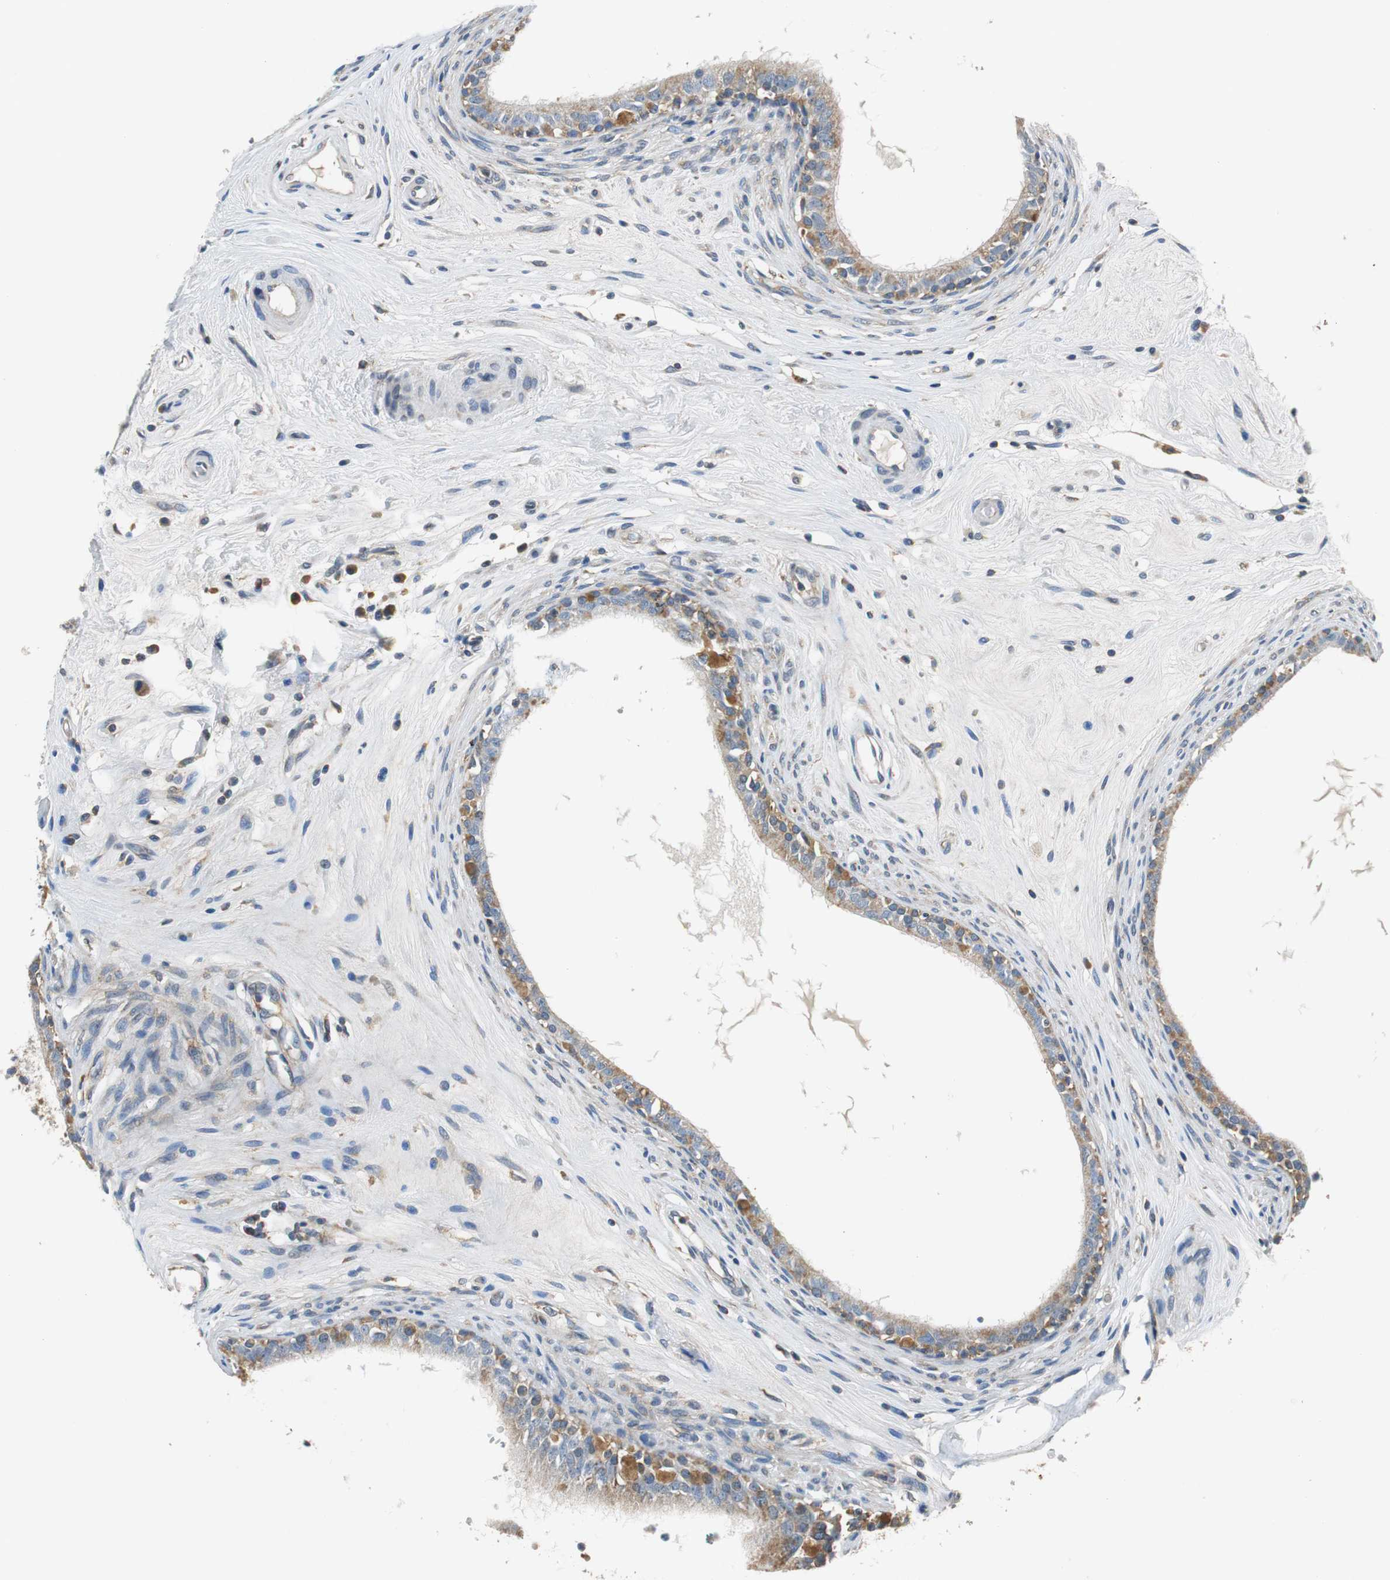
{"staining": {"intensity": "moderate", "quantity": ">75%", "location": "cytoplasmic/membranous"}, "tissue": "epididymis", "cell_type": "Glandular cells", "image_type": "normal", "snomed": [{"axis": "morphology", "description": "Normal tissue, NOS"}, {"axis": "morphology", "description": "Inflammation, NOS"}, {"axis": "topography", "description": "Epididymis"}], "caption": "Protein staining demonstrates moderate cytoplasmic/membranous staining in about >75% of glandular cells in benign epididymis.", "gene": "CNOT3", "patient": {"sex": "male", "age": 84}}